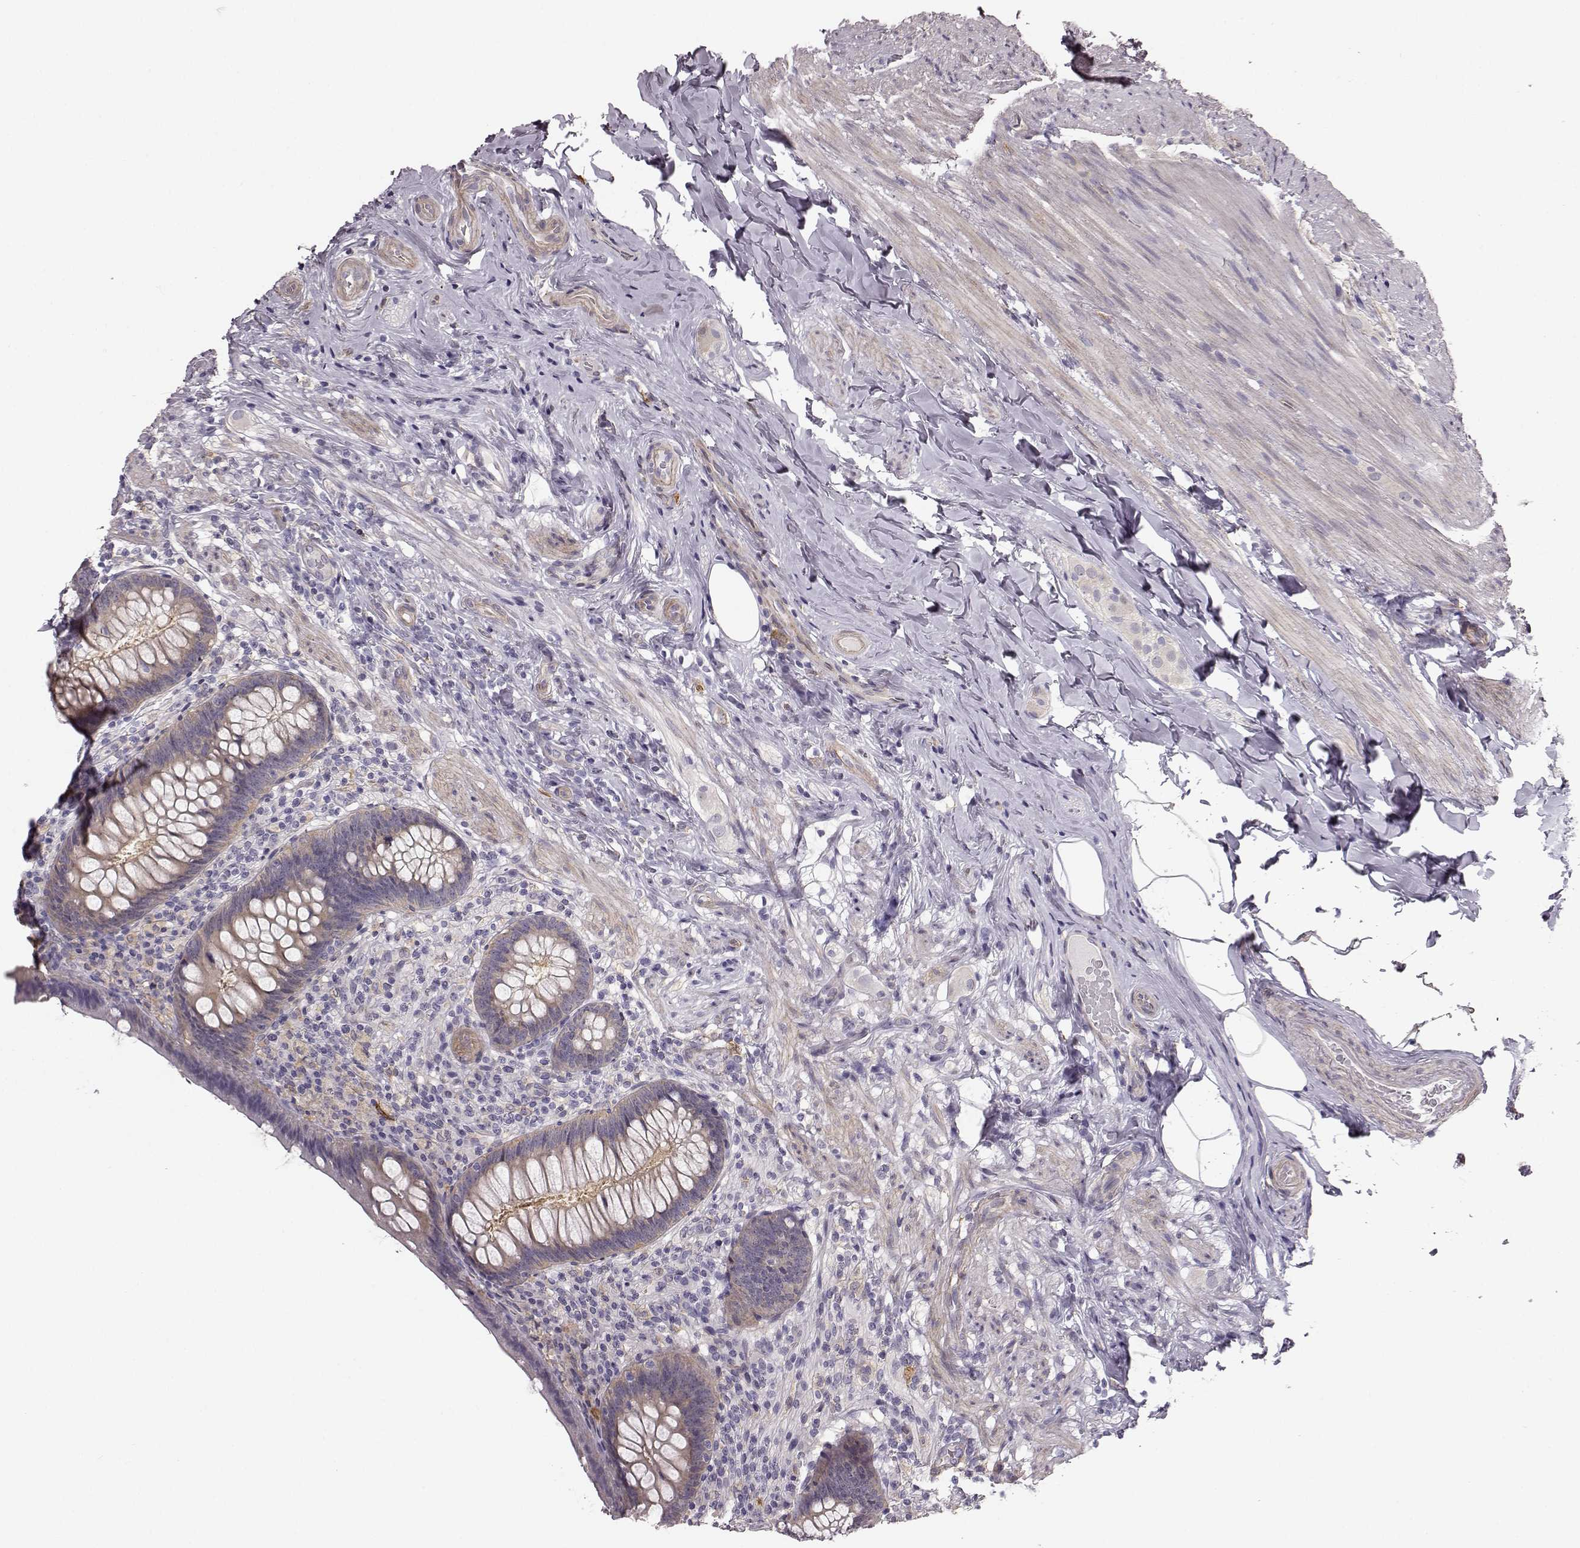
{"staining": {"intensity": "negative", "quantity": "none", "location": "none"}, "tissue": "appendix", "cell_type": "Glandular cells", "image_type": "normal", "snomed": [{"axis": "morphology", "description": "Normal tissue, NOS"}, {"axis": "topography", "description": "Appendix"}], "caption": "Immunohistochemical staining of normal human appendix exhibits no significant expression in glandular cells.", "gene": "GPR50", "patient": {"sex": "male", "age": 47}}